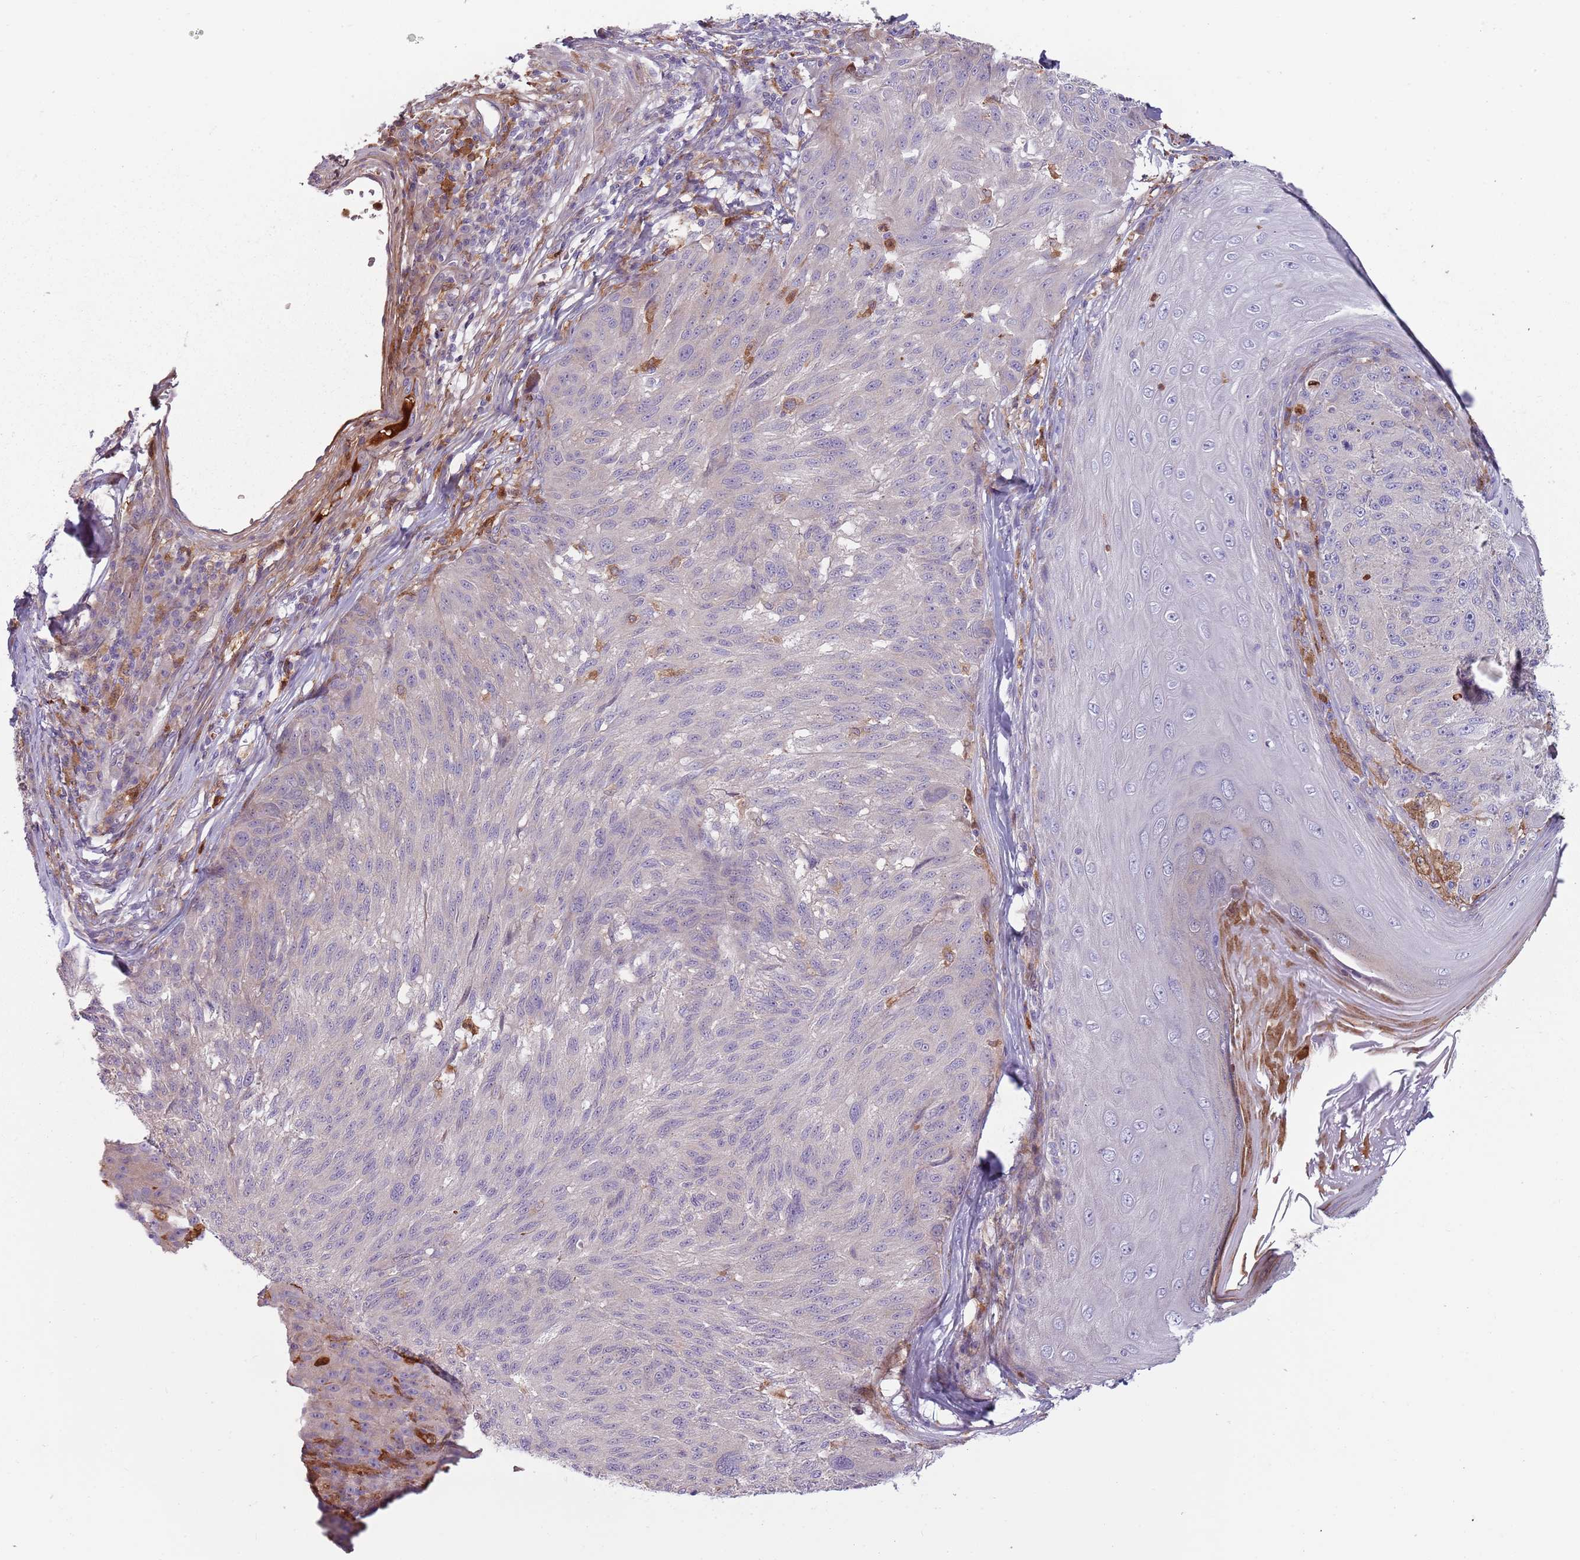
{"staining": {"intensity": "moderate", "quantity": "25%-75%", "location": "cytoplasmic/membranous"}, "tissue": "melanoma", "cell_type": "Tumor cells", "image_type": "cancer", "snomed": [{"axis": "morphology", "description": "Malignant melanoma, NOS"}, {"axis": "topography", "description": "Skin"}], "caption": "A medium amount of moderate cytoplasmic/membranous expression is identified in approximately 25%-75% of tumor cells in melanoma tissue. (DAB IHC, brown staining for protein, blue staining for nuclei).", "gene": "NADK", "patient": {"sex": "male", "age": 53}}